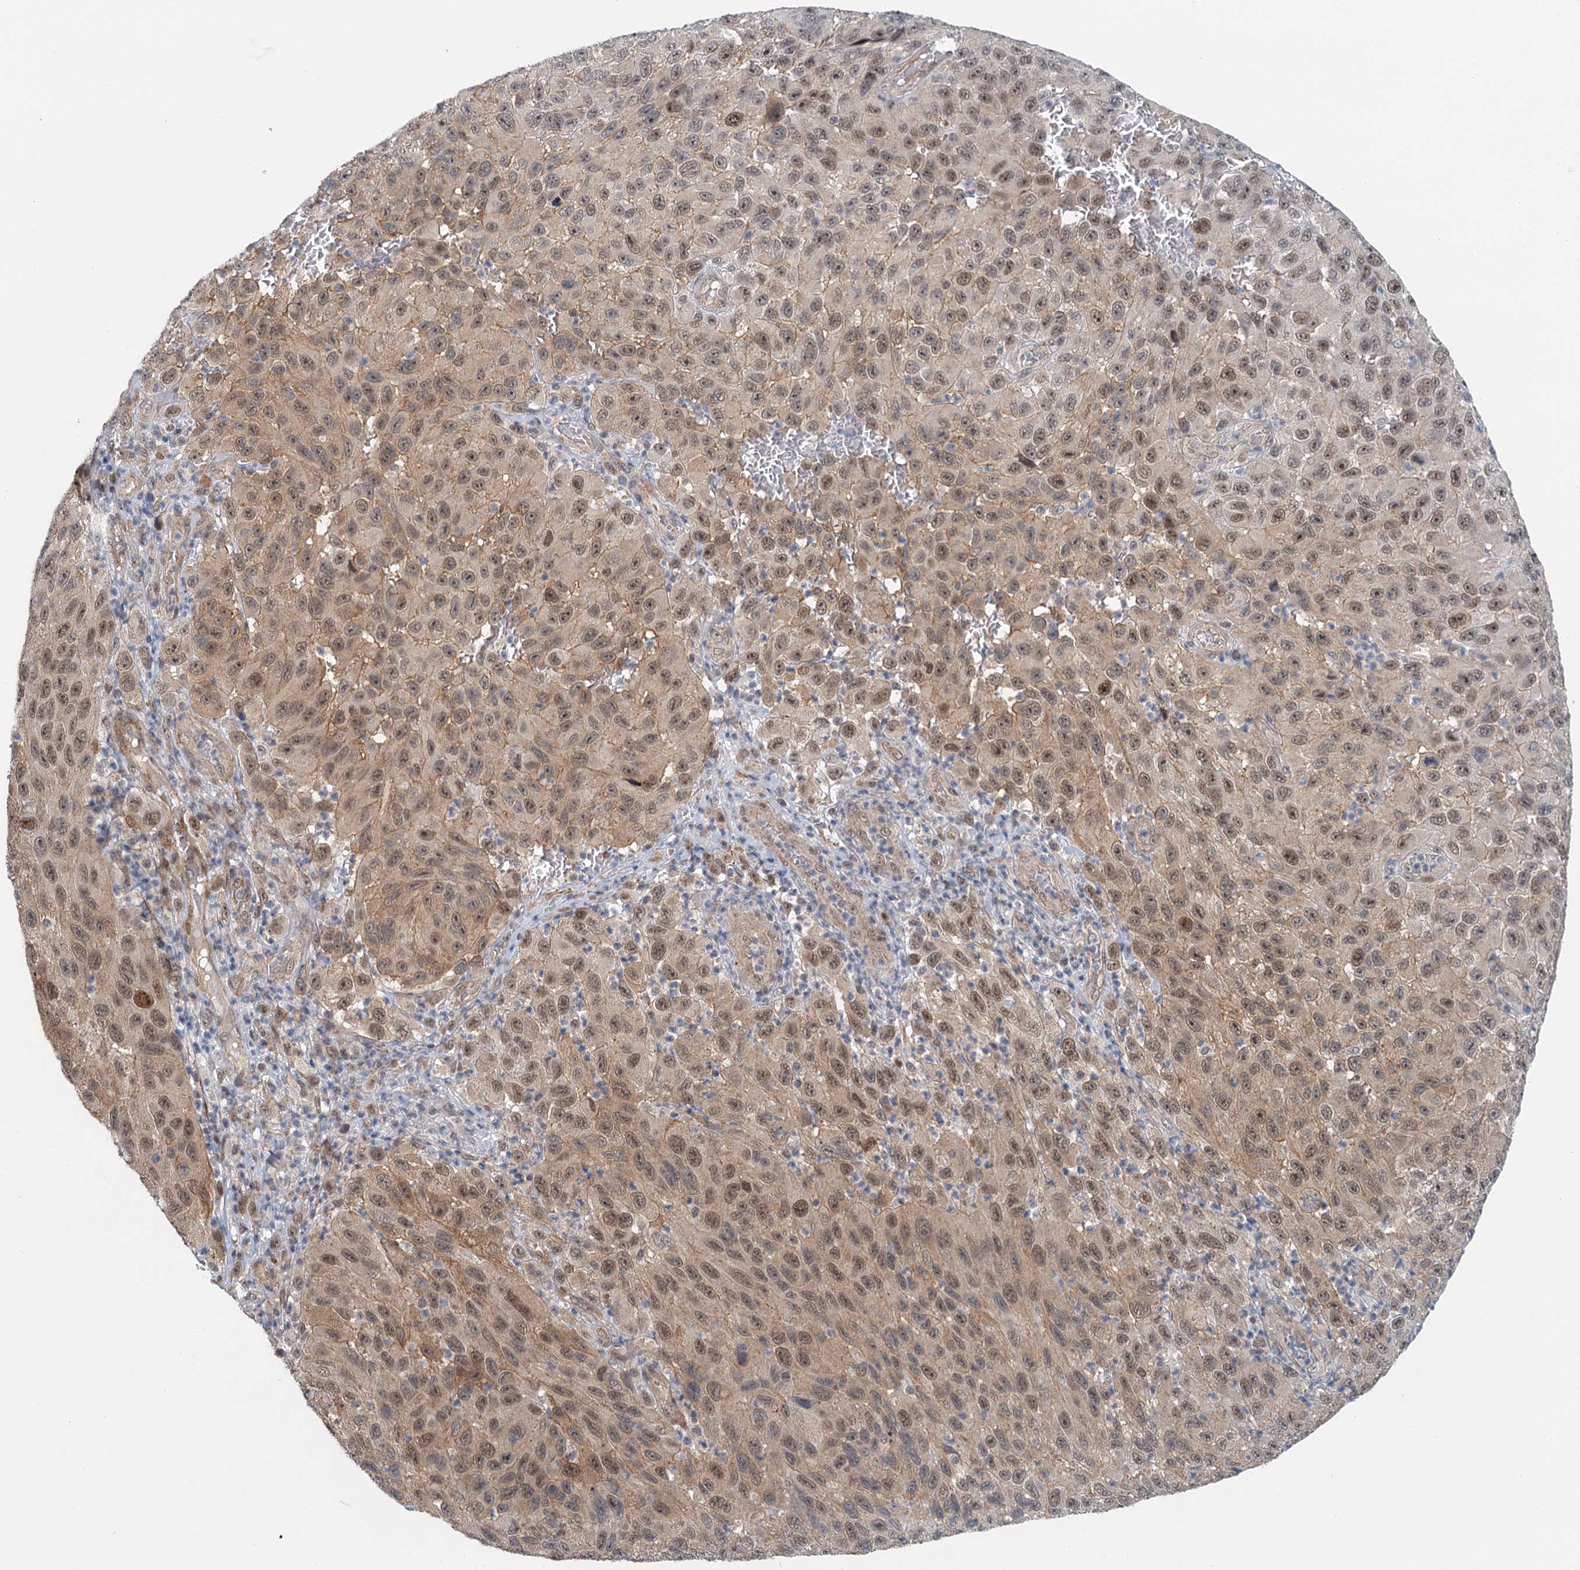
{"staining": {"intensity": "moderate", "quantity": ">75%", "location": "nuclear"}, "tissue": "melanoma", "cell_type": "Tumor cells", "image_type": "cancer", "snomed": [{"axis": "morphology", "description": "Normal tissue, NOS"}, {"axis": "morphology", "description": "Malignant melanoma, NOS"}, {"axis": "topography", "description": "Skin"}], "caption": "IHC photomicrograph of malignant melanoma stained for a protein (brown), which exhibits medium levels of moderate nuclear staining in approximately >75% of tumor cells.", "gene": "TAS2R42", "patient": {"sex": "female", "age": 96}}